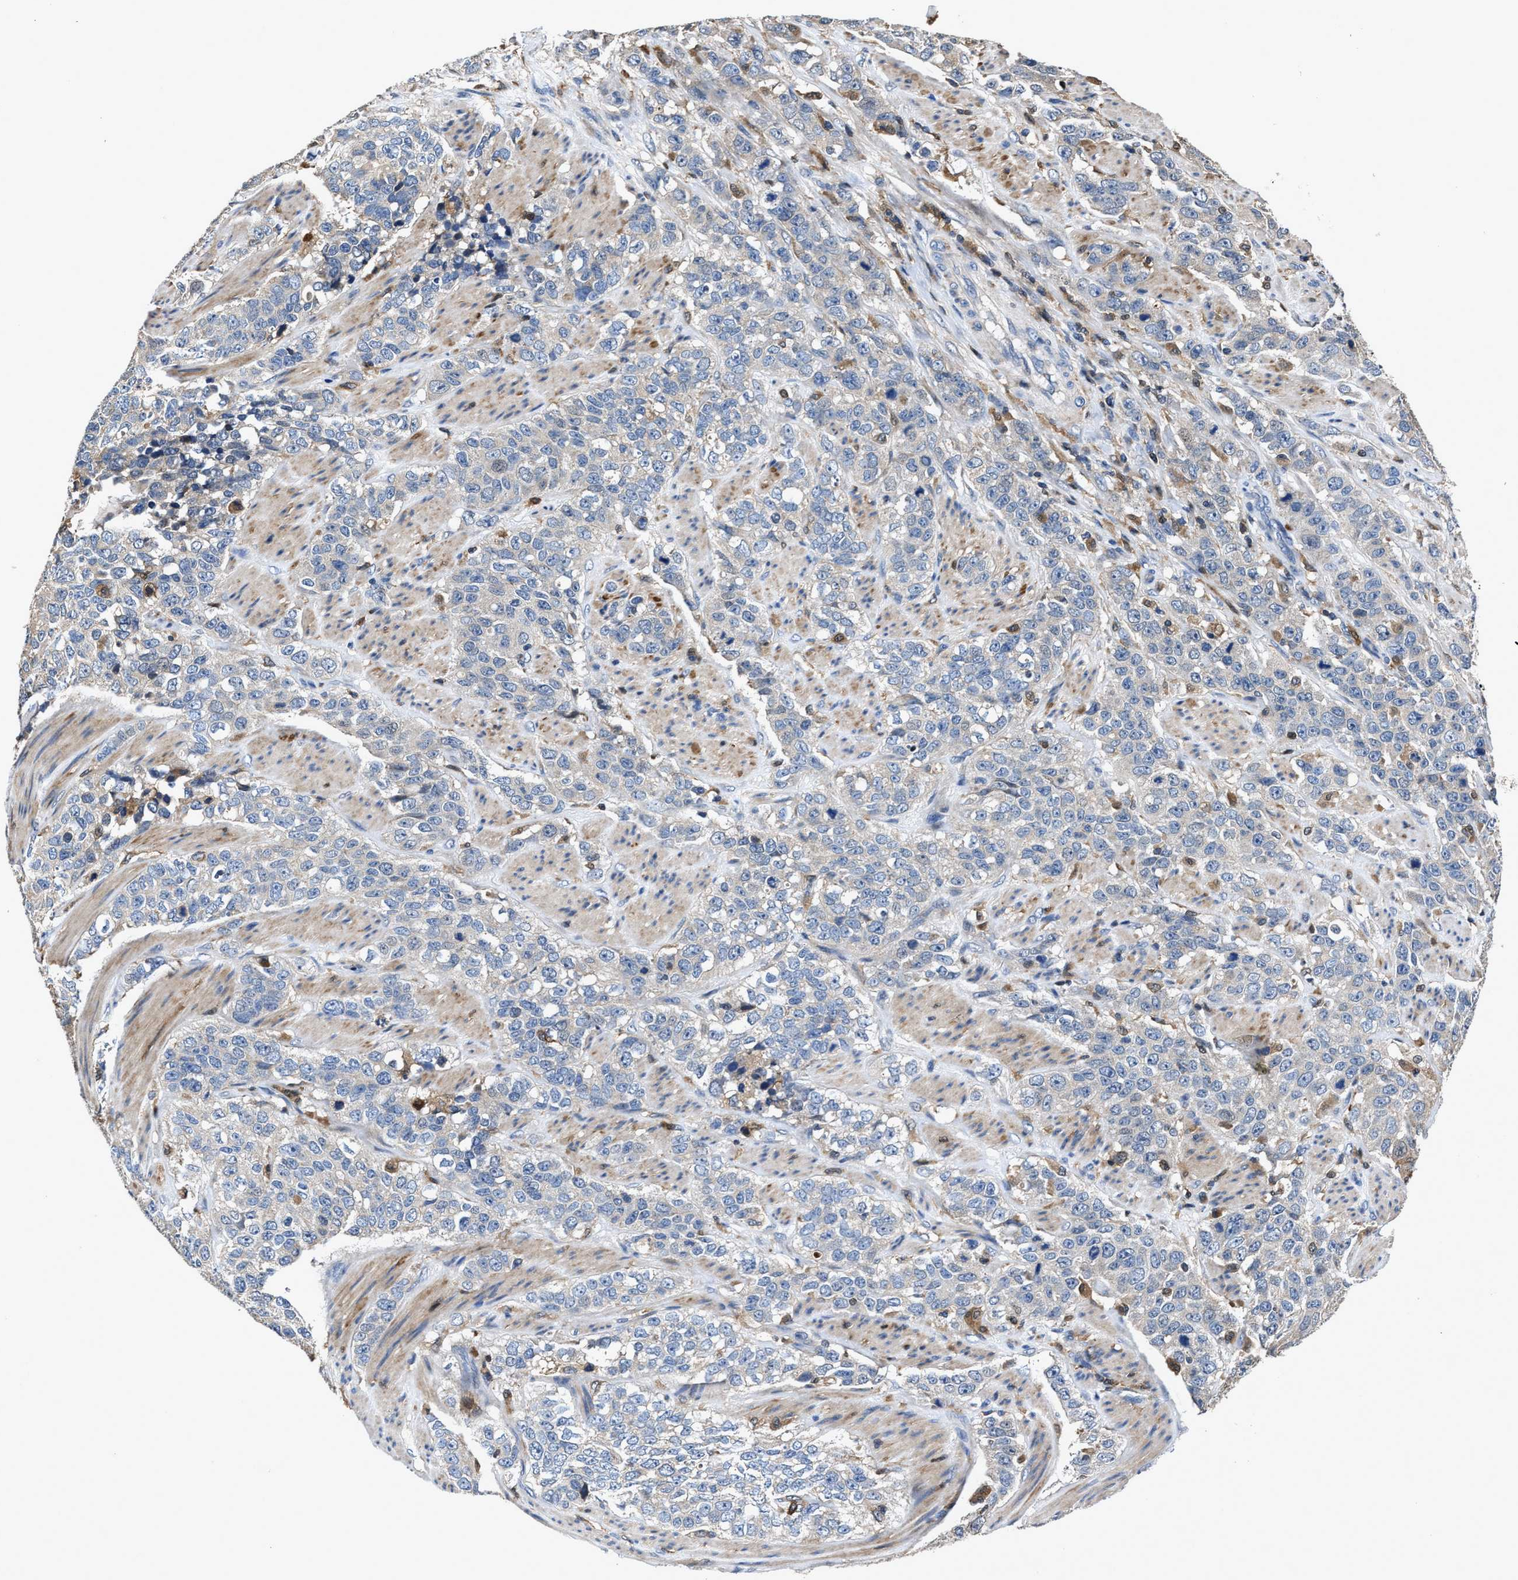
{"staining": {"intensity": "negative", "quantity": "none", "location": "none"}, "tissue": "stomach cancer", "cell_type": "Tumor cells", "image_type": "cancer", "snomed": [{"axis": "morphology", "description": "Adenocarcinoma, NOS"}, {"axis": "topography", "description": "Stomach"}], "caption": "Stomach cancer (adenocarcinoma) stained for a protein using IHC displays no expression tumor cells.", "gene": "RGS10", "patient": {"sex": "male", "age": 48}}